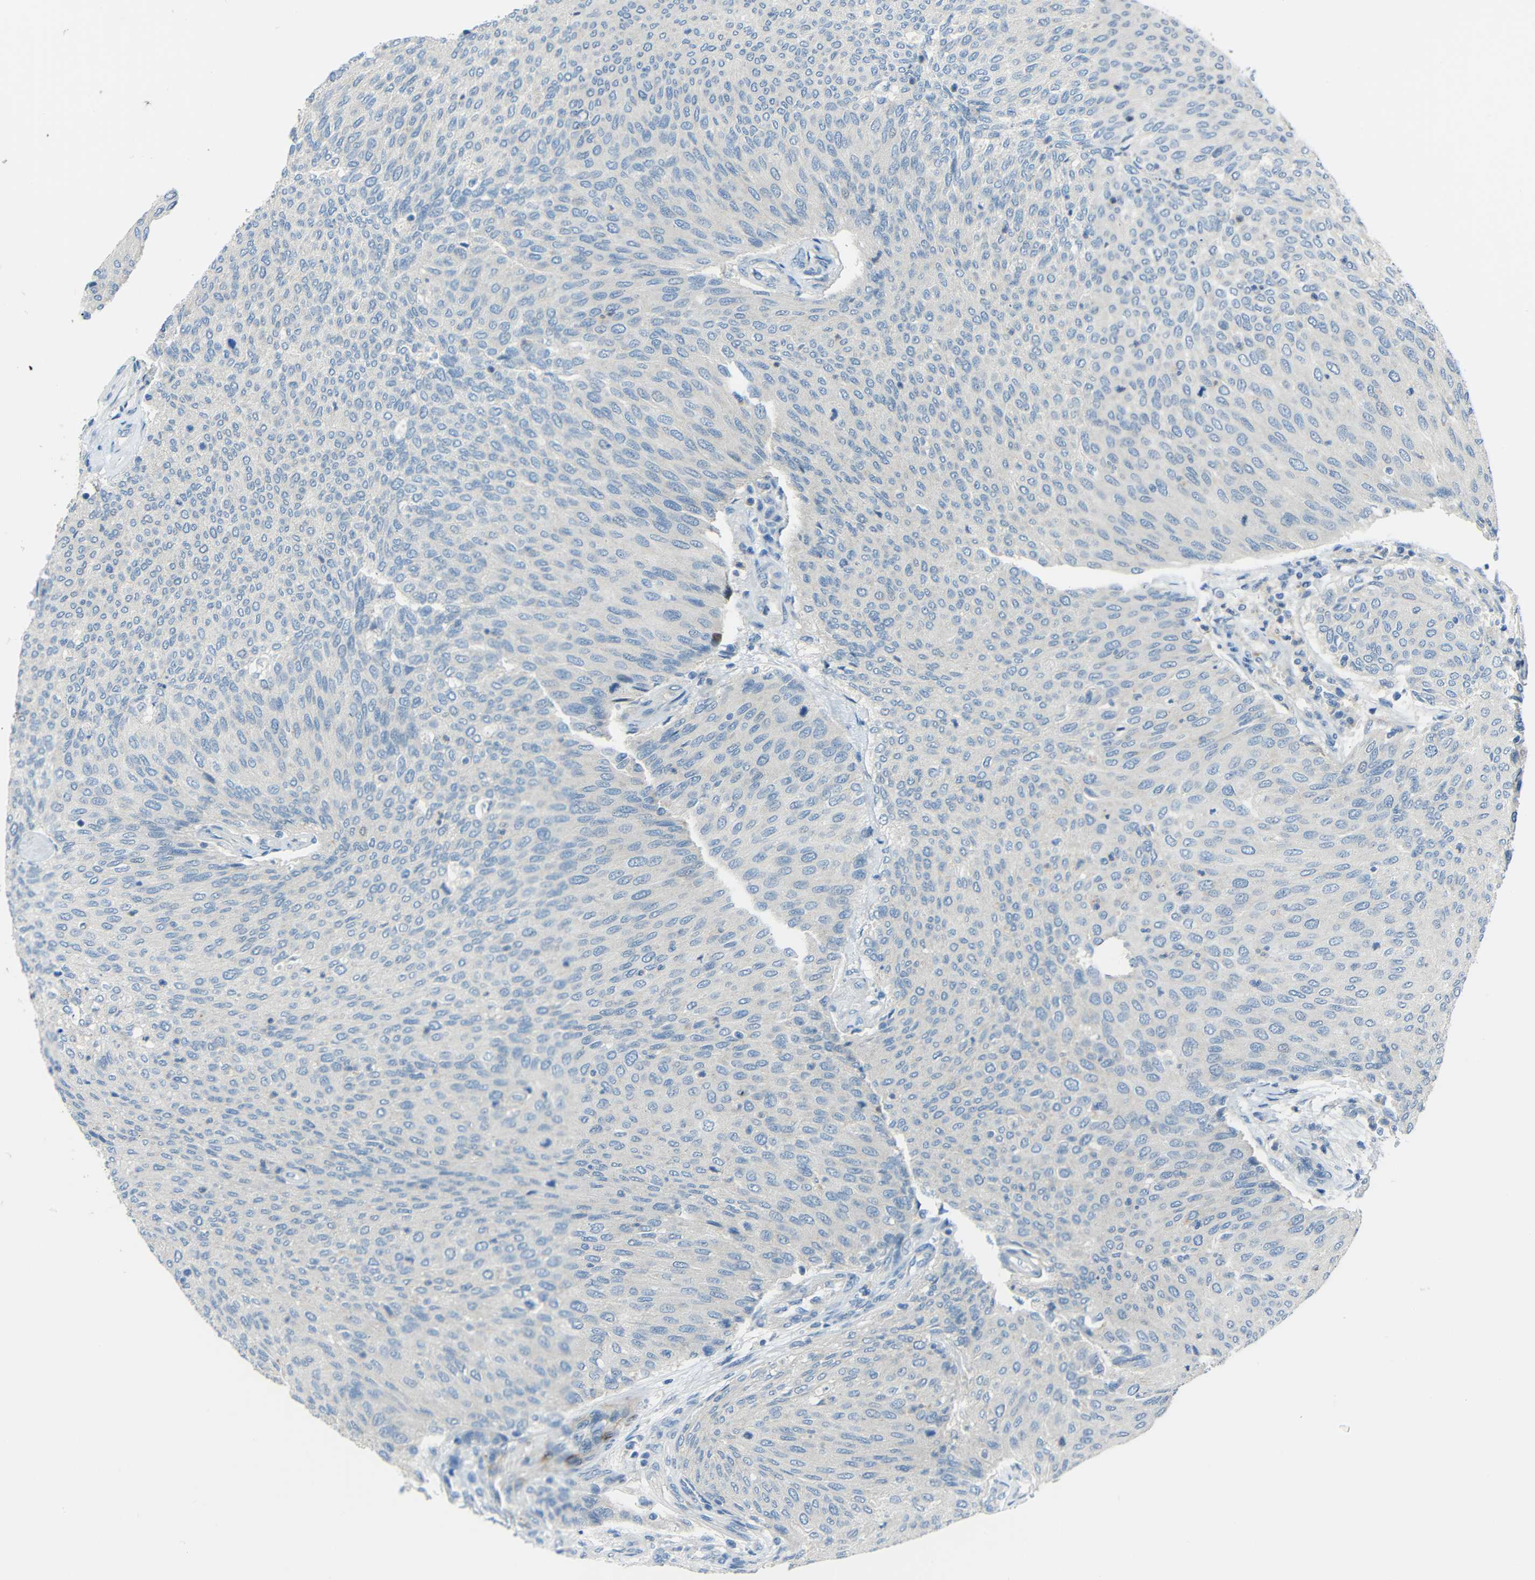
{"staining": {"intensity": "negative", "quantity": "none", "location": "none"}, "tissue": "urothelial cancer", "cell_type": "Tumor cells", "image_type": "cancer", "snomed": [{"axis": "morphology", "description": "Urothelial carcinoma, Low grade"}, {"axis": "topography", "description": "Urinary bladder"}], "caption": "High power microscopy photomicrograph of an immunohistochemistry image of urothelial carcinoma (low-grade), revealing no significant positivity in tumor cells.", "gene": "DCLK1", "patient": {"sex": "female", "age": 79}}